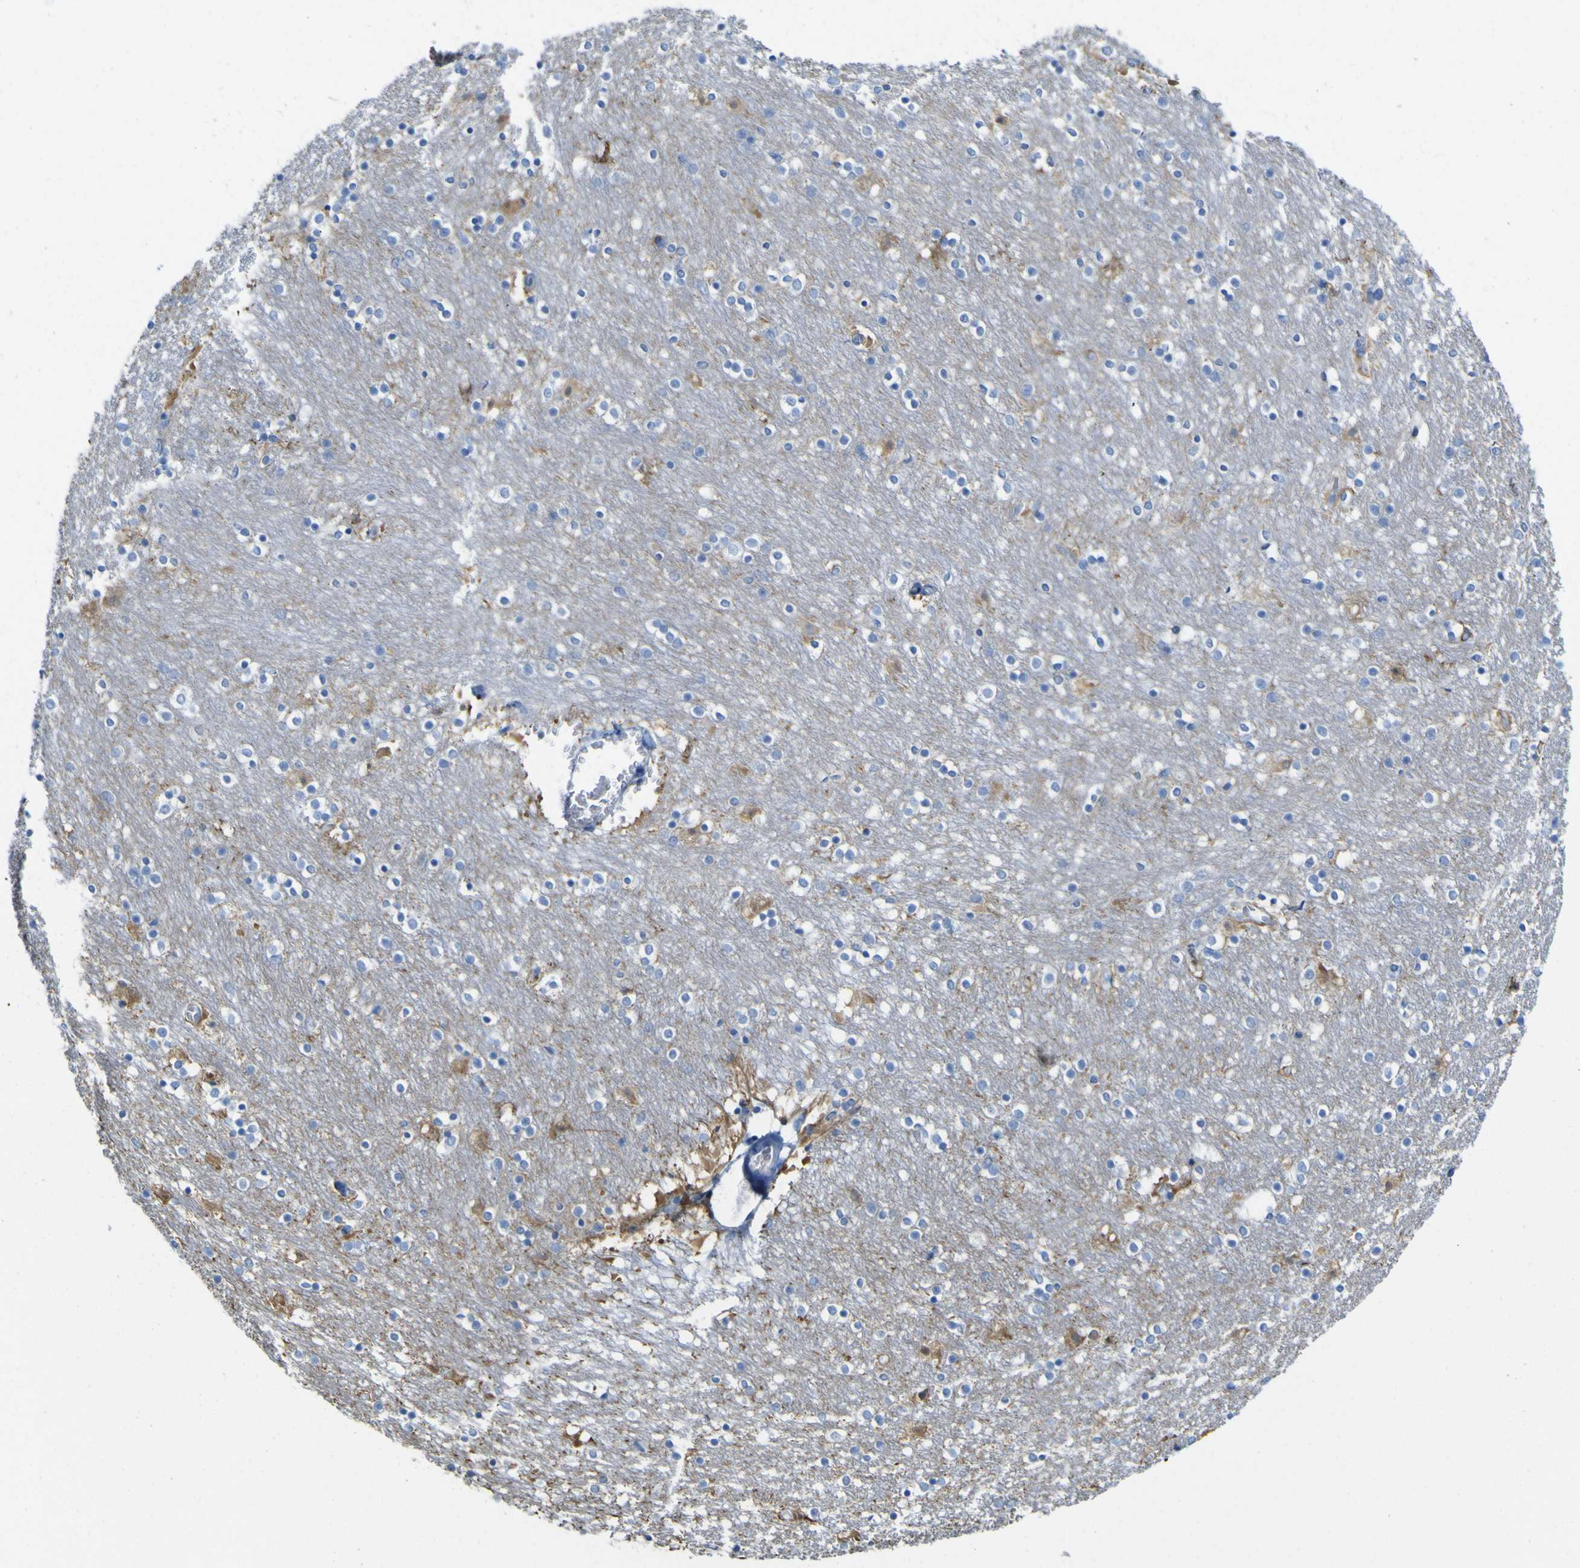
{"staining": {"intensity": "moderate", "quantity": "25%-75%", "location": "cytoplasmic/membranous"}, "tissue": "caudate", "cell_type": "Glial cells", "image_type": "normal", "snomed": [{"axis": "morphology", "description": "Normal tissue, NOS"}, {"axis": "topography", "description": "Lateral ventricle wall"}], "caption": "IHC micrograph of normal human caudate stained for a protein (brown), which shows medium levels of moderate cytoplasmic/membranous staining in approximately 25%-75% of glial cells.", "gene": "ABHD3", "patient": {"sex": "female", "age": 54}}